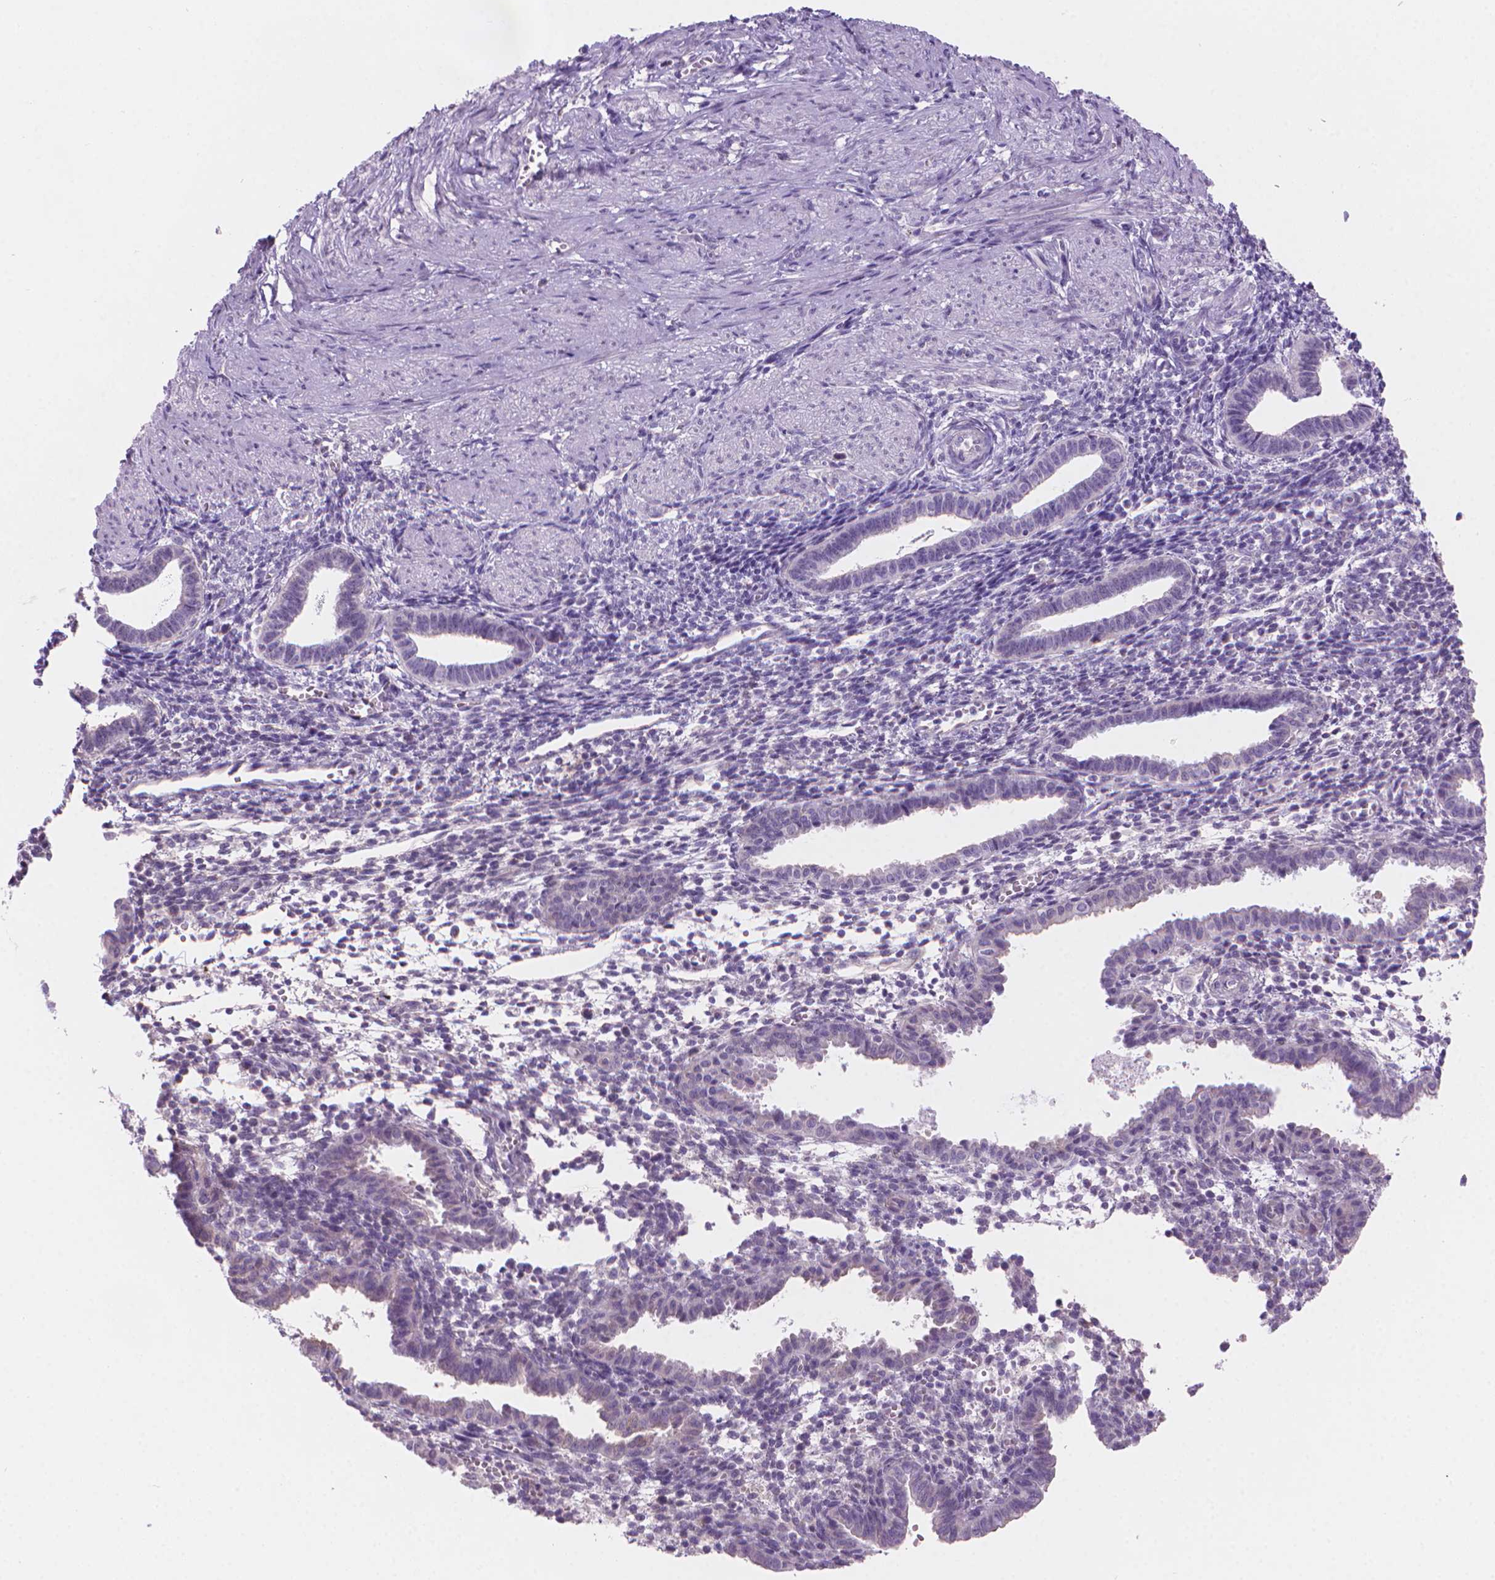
{"staining": {"intensity": "negative", "quantity": "none", "location": "none"}, "tissue": "endometrium", "cell_type": "Cells in endometrial stroma", "image_type": "normal", "snomed": [{"axis": "morphology", "description": "Normal tissue, NOS"}, {"axis": "topography", "description": "Endometrium"}], "caption": "Immunohistochemistry (IHC) photomicrograph of benign human endometrium stained for a protein (brown), which exhibits no positivity in cells in endometrial stroma.", "gene": "ENSG00000187186", "patient": {"sex": "female", "age": 37}}